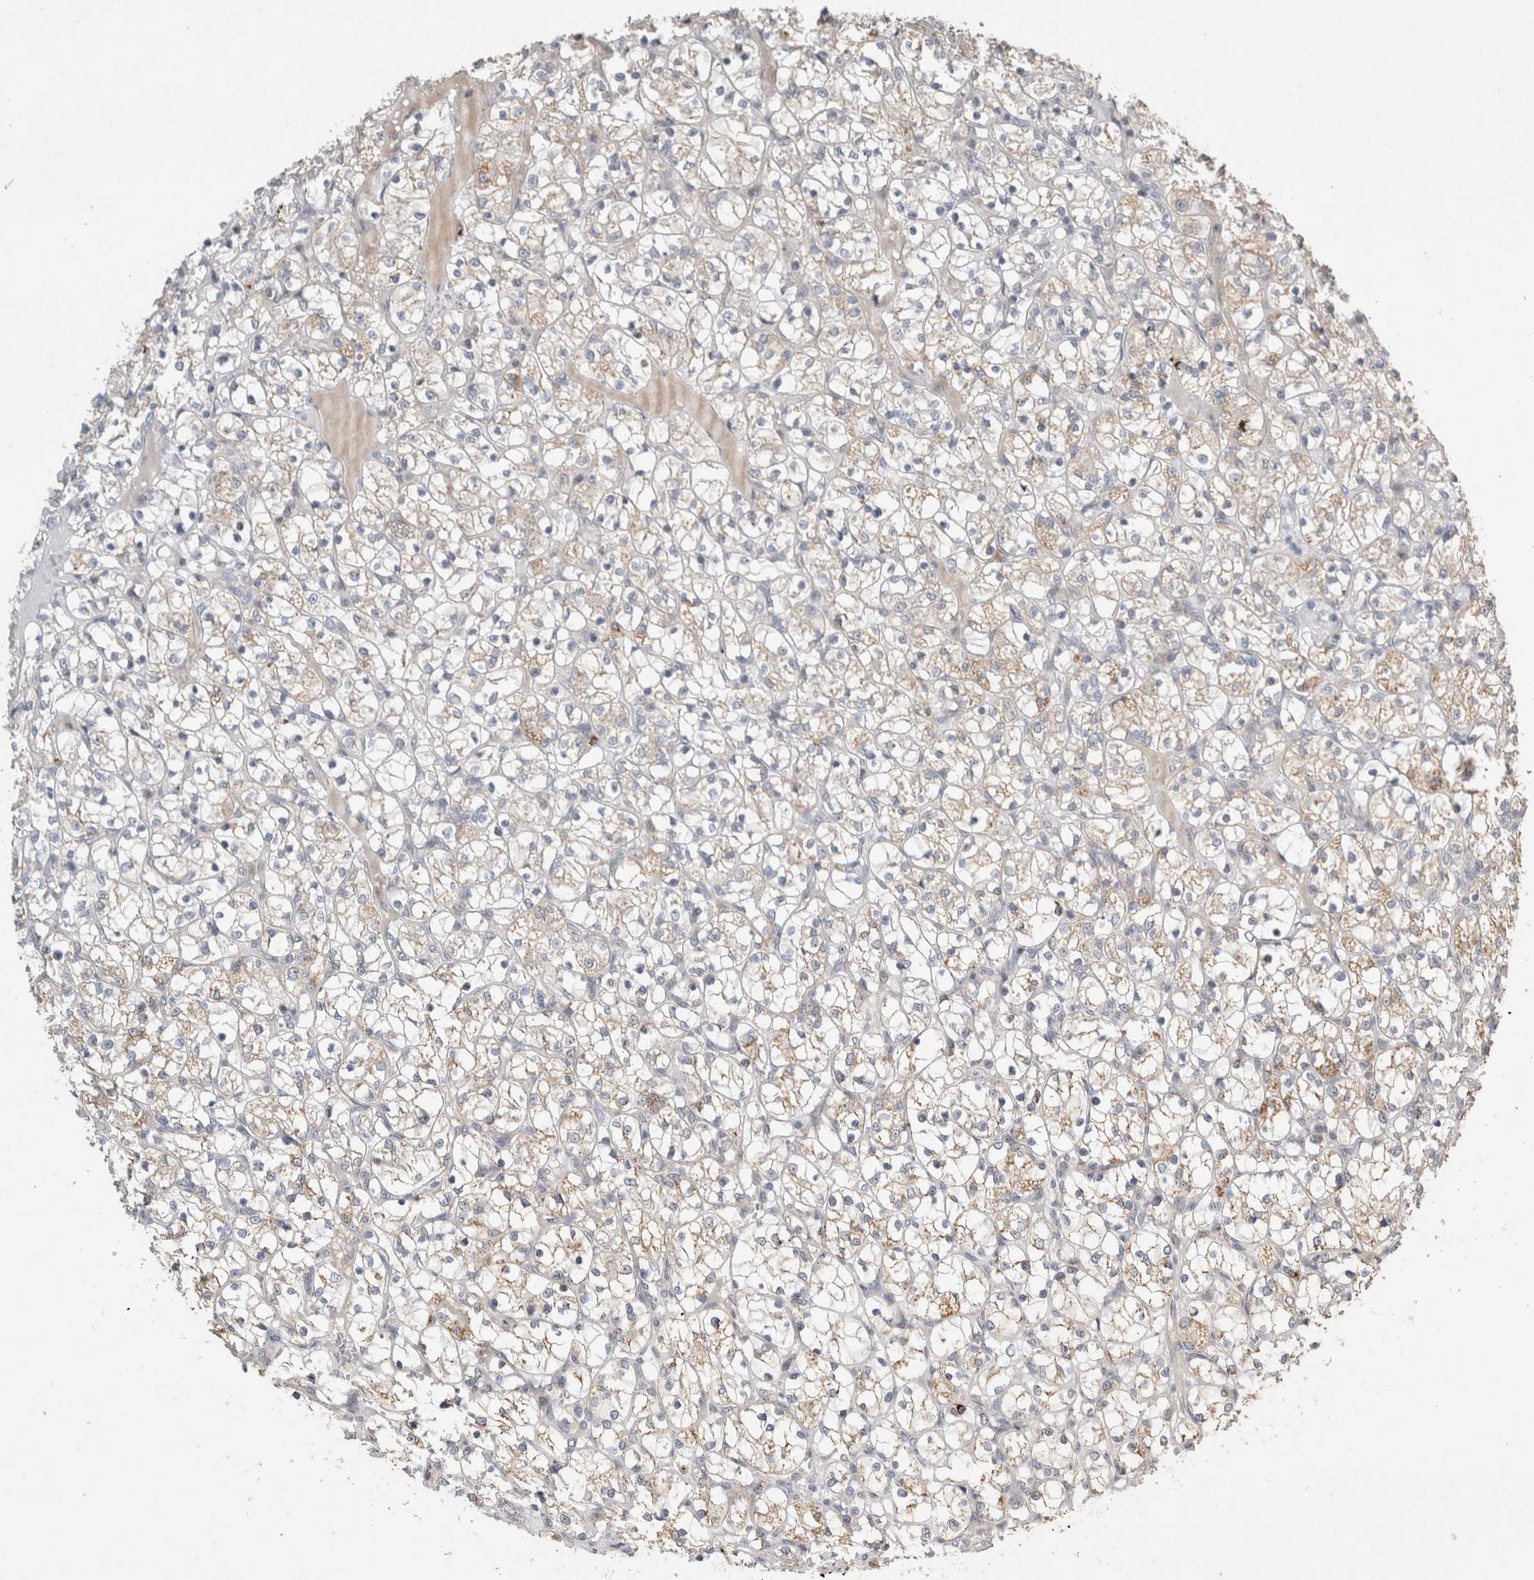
{"staining": {"intensity": "weak", "quantity": "25%-75%", "location": "cytoplasmic/membranous"}, "tissue": "renal cancer", "cell_type": "Tumor cells", "image_type": "cancer", "snomed": [{"axis": "morphology", "description": "Adenocarcinoma, NOS"}, {"axis": "topography", "description": "Kidney"}], "caption": "Renal cancer (adenocarcinoma) tissue displays weak cytoplasmic/membranous expression in about 25%-75% of tumor cells, visualized by immunohistochemistry.", "gene": "SERAC1", "patient": {"sex": "female", "age": 69}}